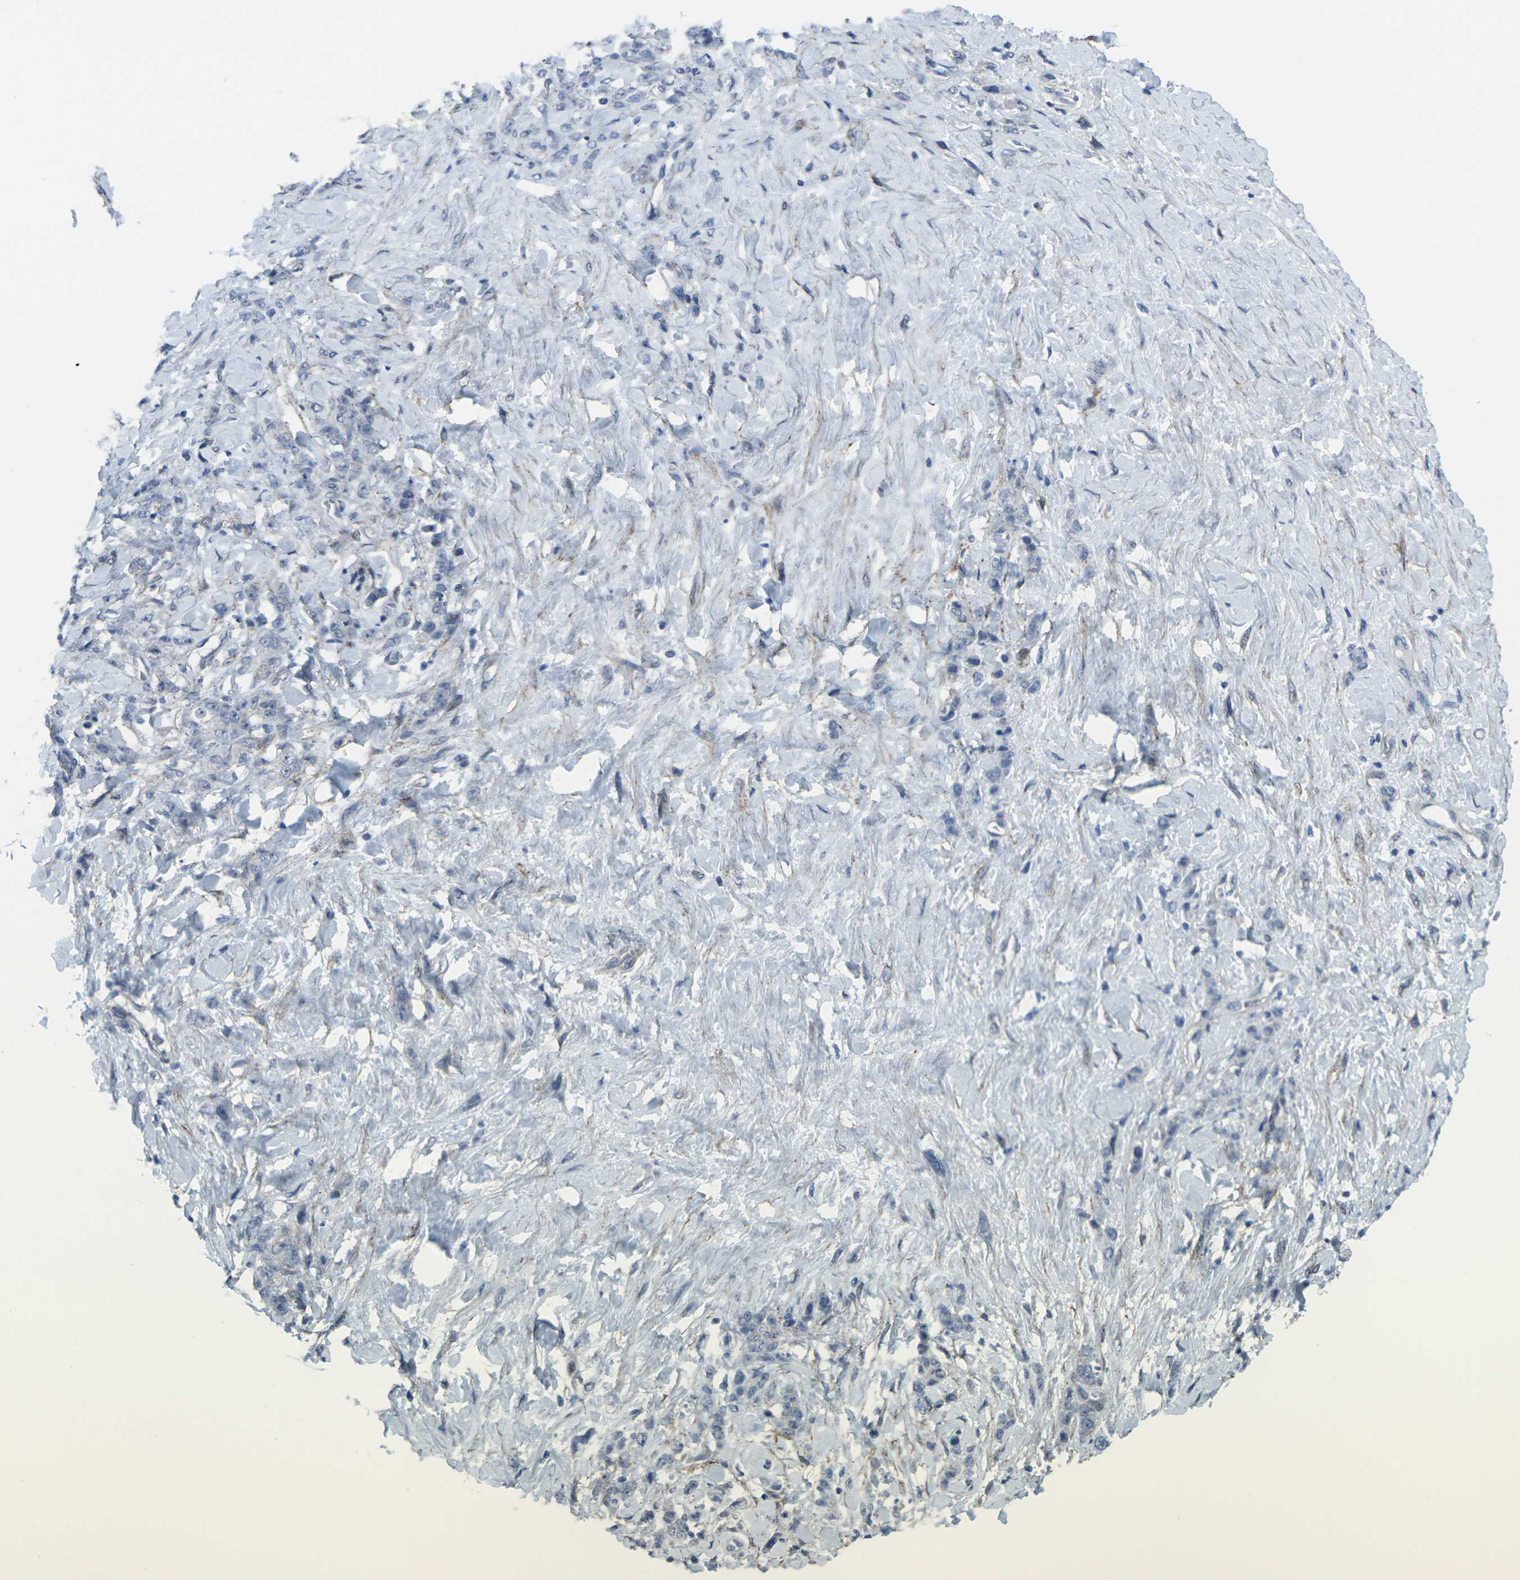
{"staining": {"intensity": "negative", "quantity": "none", "location": "none"}, "tissue": "stomach cancer", "cell_type": "Tumor cells", "image_type": "cancer", "snomed": [{"axis": "morphology", "description": "Adenocarcinoma, NOS"}, {"axis": "topography", "description": "Stomach"}], "caption": "Tumor cells show no significant expression in stomach adenocarcinoma.", "gene": "CDH11", "patient": {"sex": "male", "age": 82}}